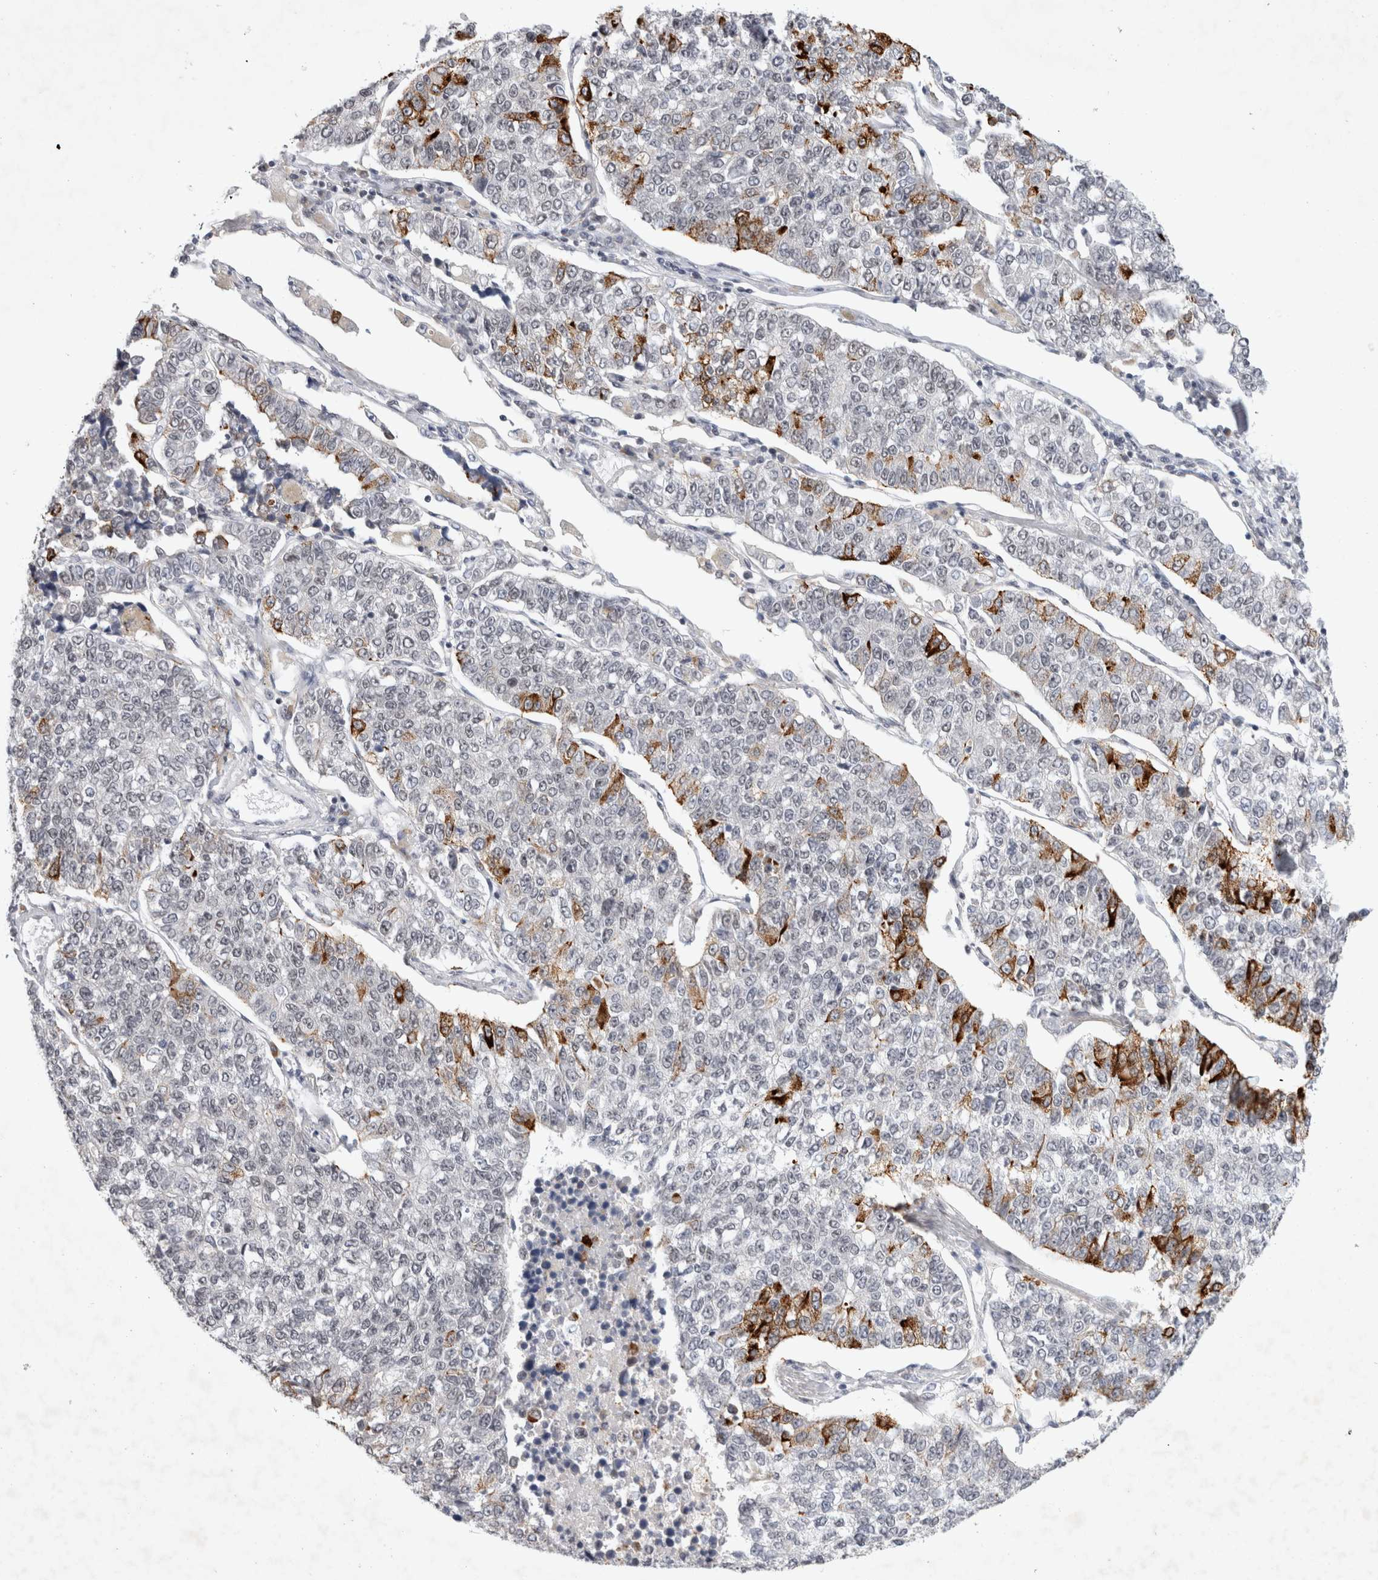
{"staining": {"intensity": "moderate", "quantity": "<25%", "location": "cytoplasmic/membranous"}, "tissue": "lung cancer", "cell_type": "Tumor cells", "image_type": "cancer", "snomed": [{"axis": "morphology", "description": "Adenocarcinoma, NOS"}, {"axis": "topography", "description": "Lung"}], "caption": "IHC of lung adenocarcinoma demonstrates low levels of moderate cytoplasmic/membranous positivity in about <25% of tumor cells. Using DAB (brown) and hematoxylin (blue) stains, captured at high magnification using brightfield microscopy.", "gene": "HESX1", "patient": {"sex": "male", "age": 49}}